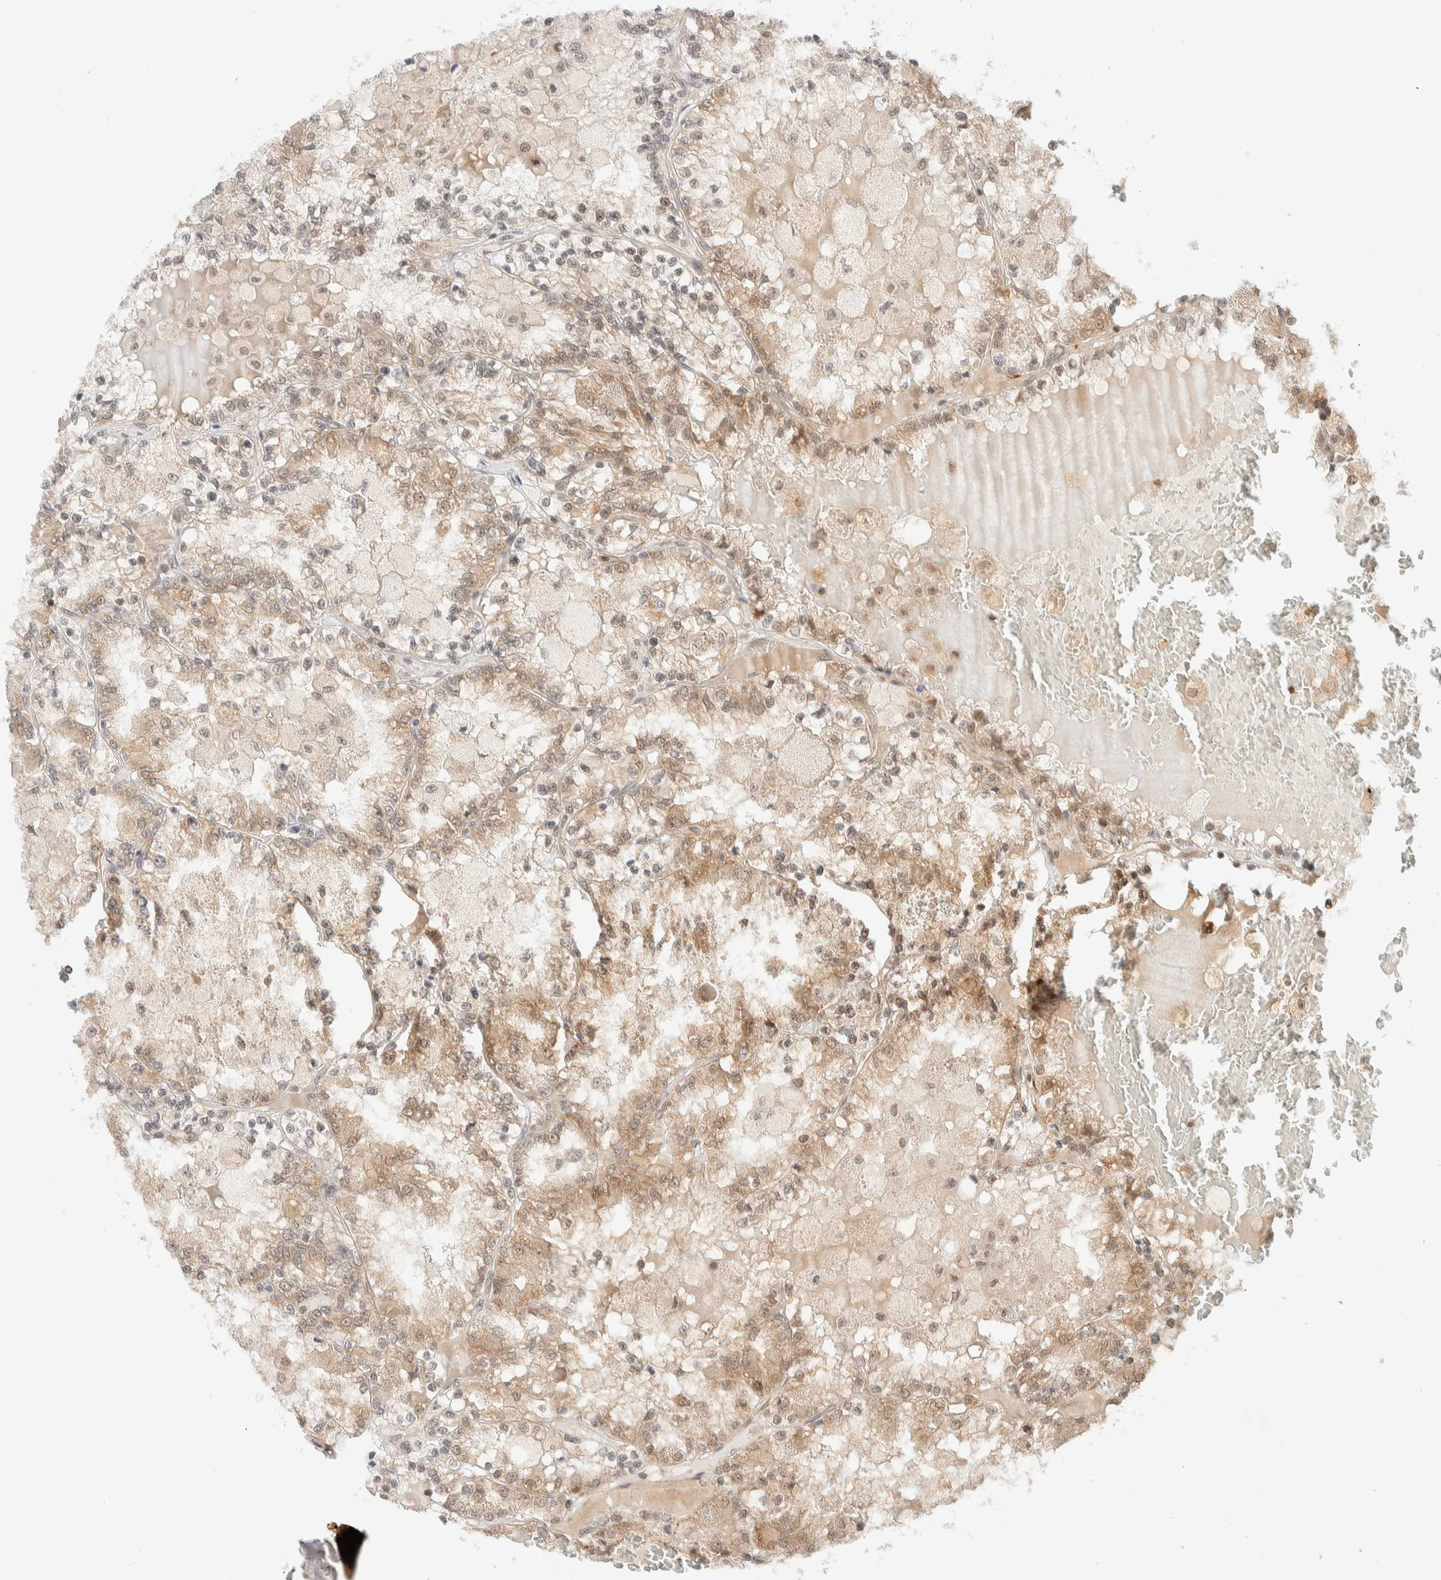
{"staining": {"intensity": "moderate", "quantity": ">75%", "location": "cytoplasmic/membranous,nuclear"}, "tissue": "renal cancer", "cell_type": "Tumor cells", "image_type": "cancer", "snomed": [{"axis": "morphology", "description": "Adenocarcinoma, NOS"}, {"axis": "topography", "description": "Kidney"}], "caption": "Renal cancer (adenocarcinoma) tissue reveals moderate cytoplasmic/membranous and nuclear positivity in approximately >75% of tumor cells, visualized by immunohistochemistry. The protein of interest is shown in brown color, while the nuclei are stained blue.", "gene": "C8orf76", "patient": {"sex": "female", "age": 56}}